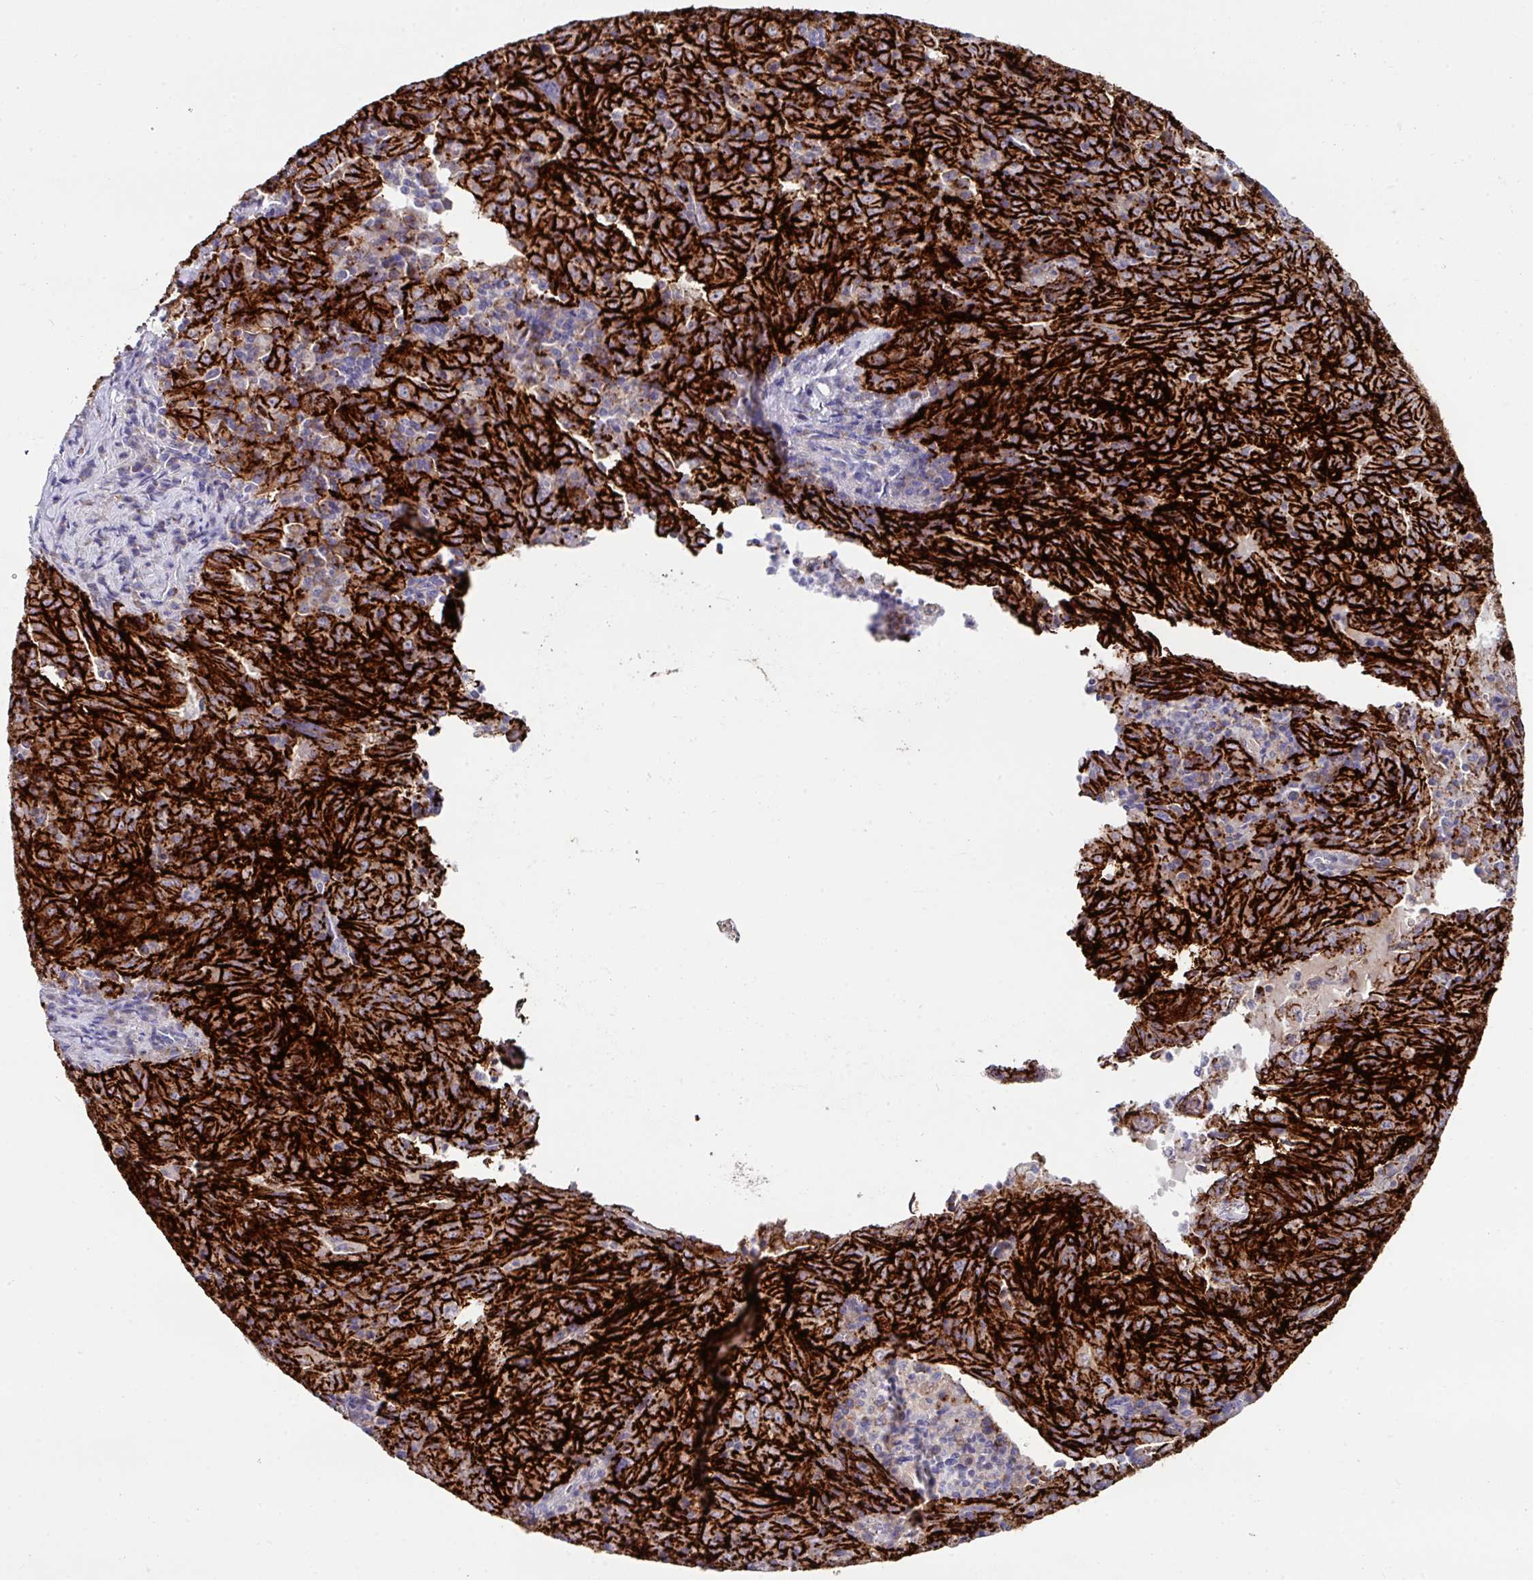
{"staining": {"intensity": "strong", "quantity": ">75%", "location": "cytoplasmic/membranous"}, "tissue": "pancreatic cancer", "cell_type": "Tumor cells", "image_type": "cancer", "snomed": [{"axis": "morphology", "description": "Adenocarcinoma, NOS"}, {"axis": "topography", "description": "Pancreas"}], "caption": "Strong cytoplasmic/membranous positivity for a protein is present in approximately >75% of tumor cells of adenocarcinoma (pancreatic) using immunohistochemistry (IHC).", "gene": "CLDN1", "patient": {"sex": "male", "age": 63}}